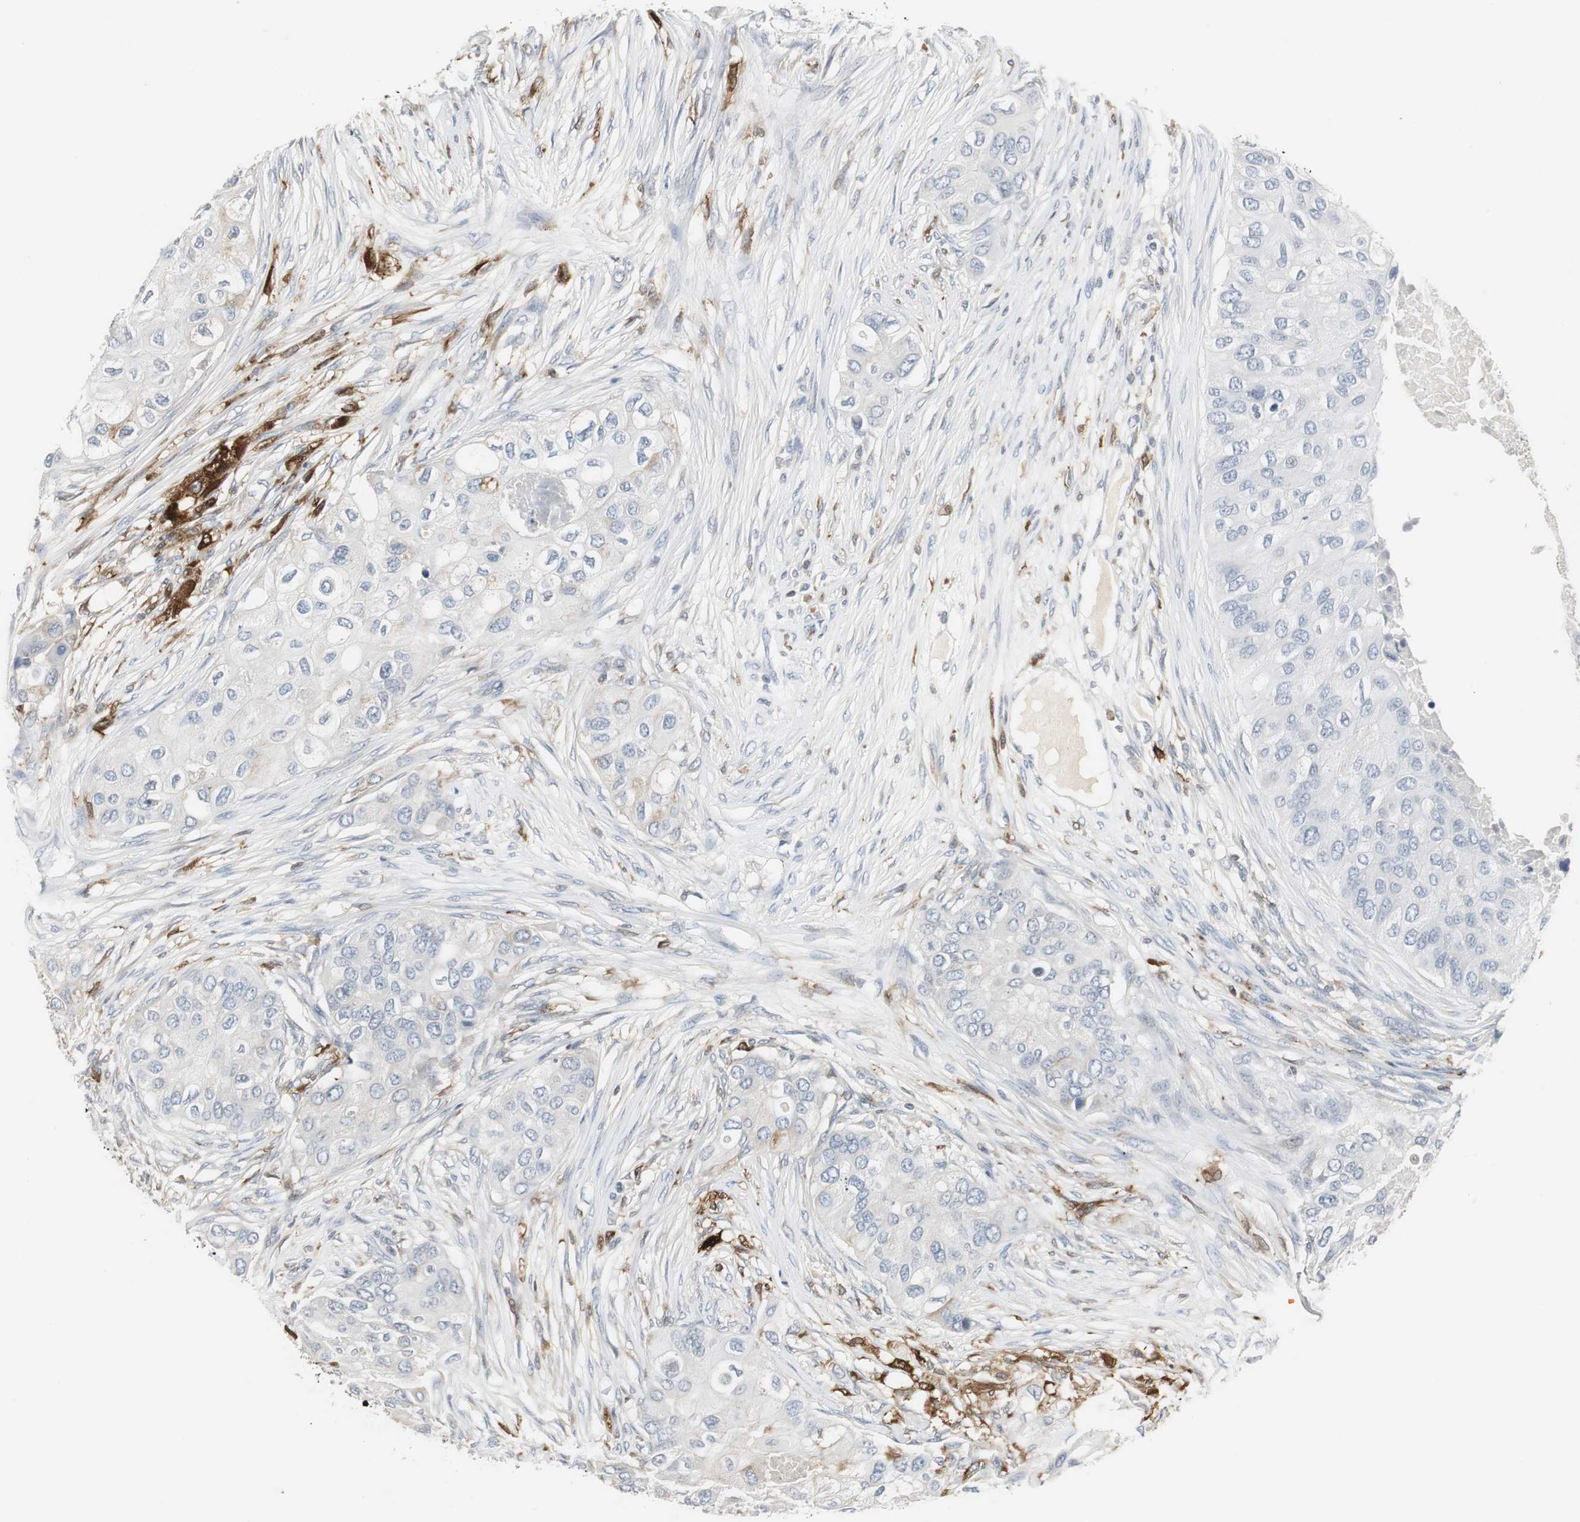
{"staining": {"intensity": "negative", "quantity": "none", "location": "none"}, "tissue": "breast cancer", "cell_type": "Tumor cells", "image_type": "cancer", "snomed": [{"axis": "morphology", "description": "Normal tissue, NOS"}, {"axis": "morphology", "description": "Duct carcinoma"}, {"axis": "topography", "description": "Breast"}], "caption": "Immunohistochemical staining of human breast cancer reveals no significant staining in tumor cells.", "gene": "PI15", "patient": {"sex": "female", "age": 49}}